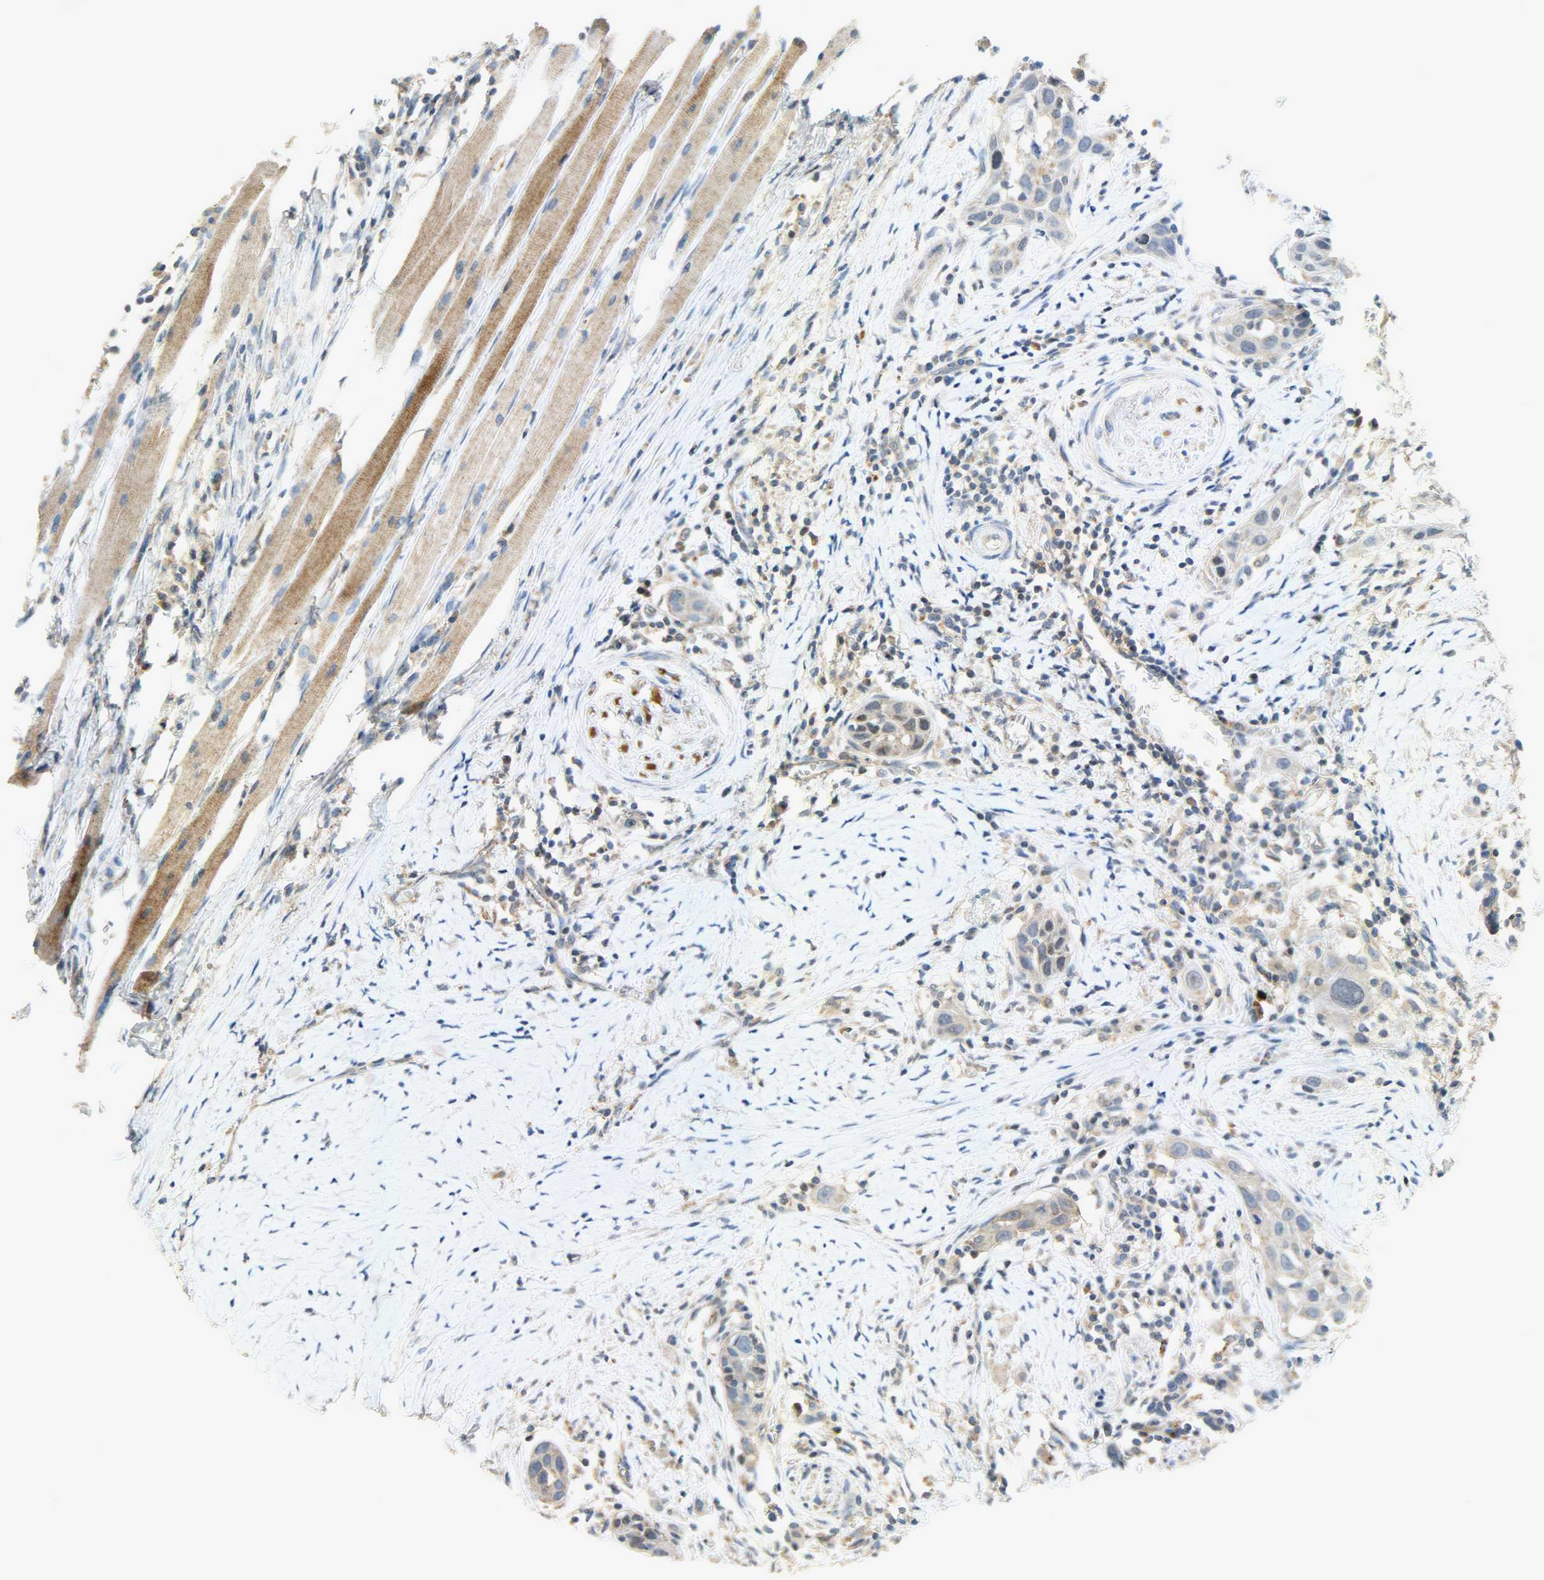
{"staining": {"intensity": "weak", "quantity": ">75%", "location": "cytoplasmic/membranous"}, "tissue": "head and neck cancer", "cell_type": "Tumor cells", "image_type": "cancer", "snomed": [{"axis": "morphology", "description": "Normal tissue, NOS"}, {"axis": "morphology", "description": "Squamous cell carcinoma, NOS"}, {"axis": "topography", "description": "Oral tissue"}, {"axis": "topography", "description": "Head-Neck"}], "caption": "Human head and neck cancer (squamous cell carcinoma) stained for a protein (brown) demonstrates weak cytoplasmic/membranous positive positivity in about >75% of tumor cells.", "gene": "GIT2", "patient": {"sex": "female", "age": 50}}